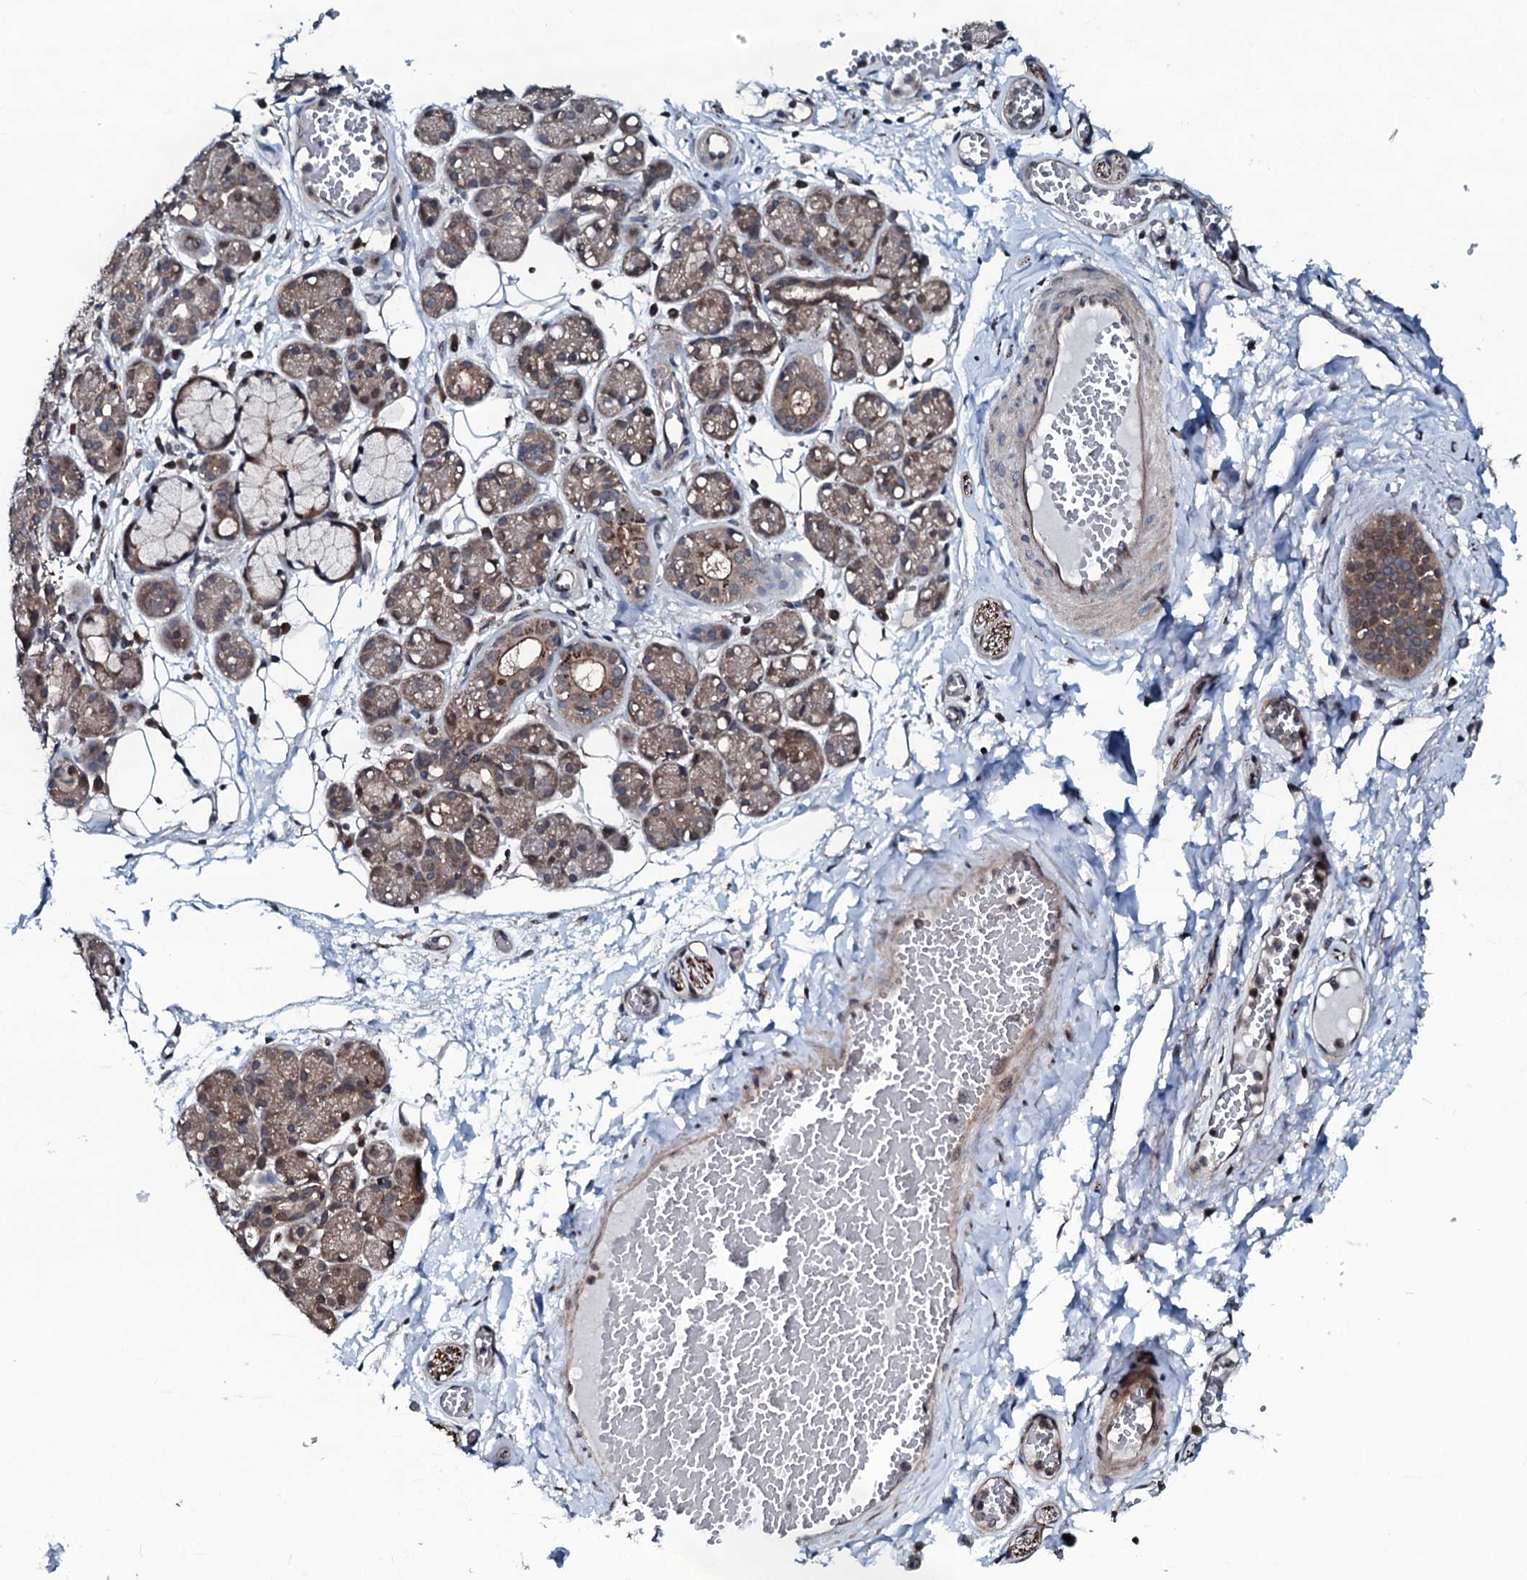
{"staining": {"intensity": "moderate", "quantity": "25%-75%", "location": "cytoplasmic/membranous,nuclear"}, "tissue": "salivary gland", "cell_type": "Glandular cells", "image_type": "normal", "snomed": [{"axis": "morphology", "description": "Normal tissue, NOS"}, {"axis": "topography", "description": "Salivary gland"}], "caption": "Immunohistochemical staining of normal salivary gland reveals moderate cytoplasmic/membranous,nuclear protein expression in approximately 25%-75% of glandular cells.", "gene": "OGFOD2", "patient": {"sex": "male", "age": 63}}